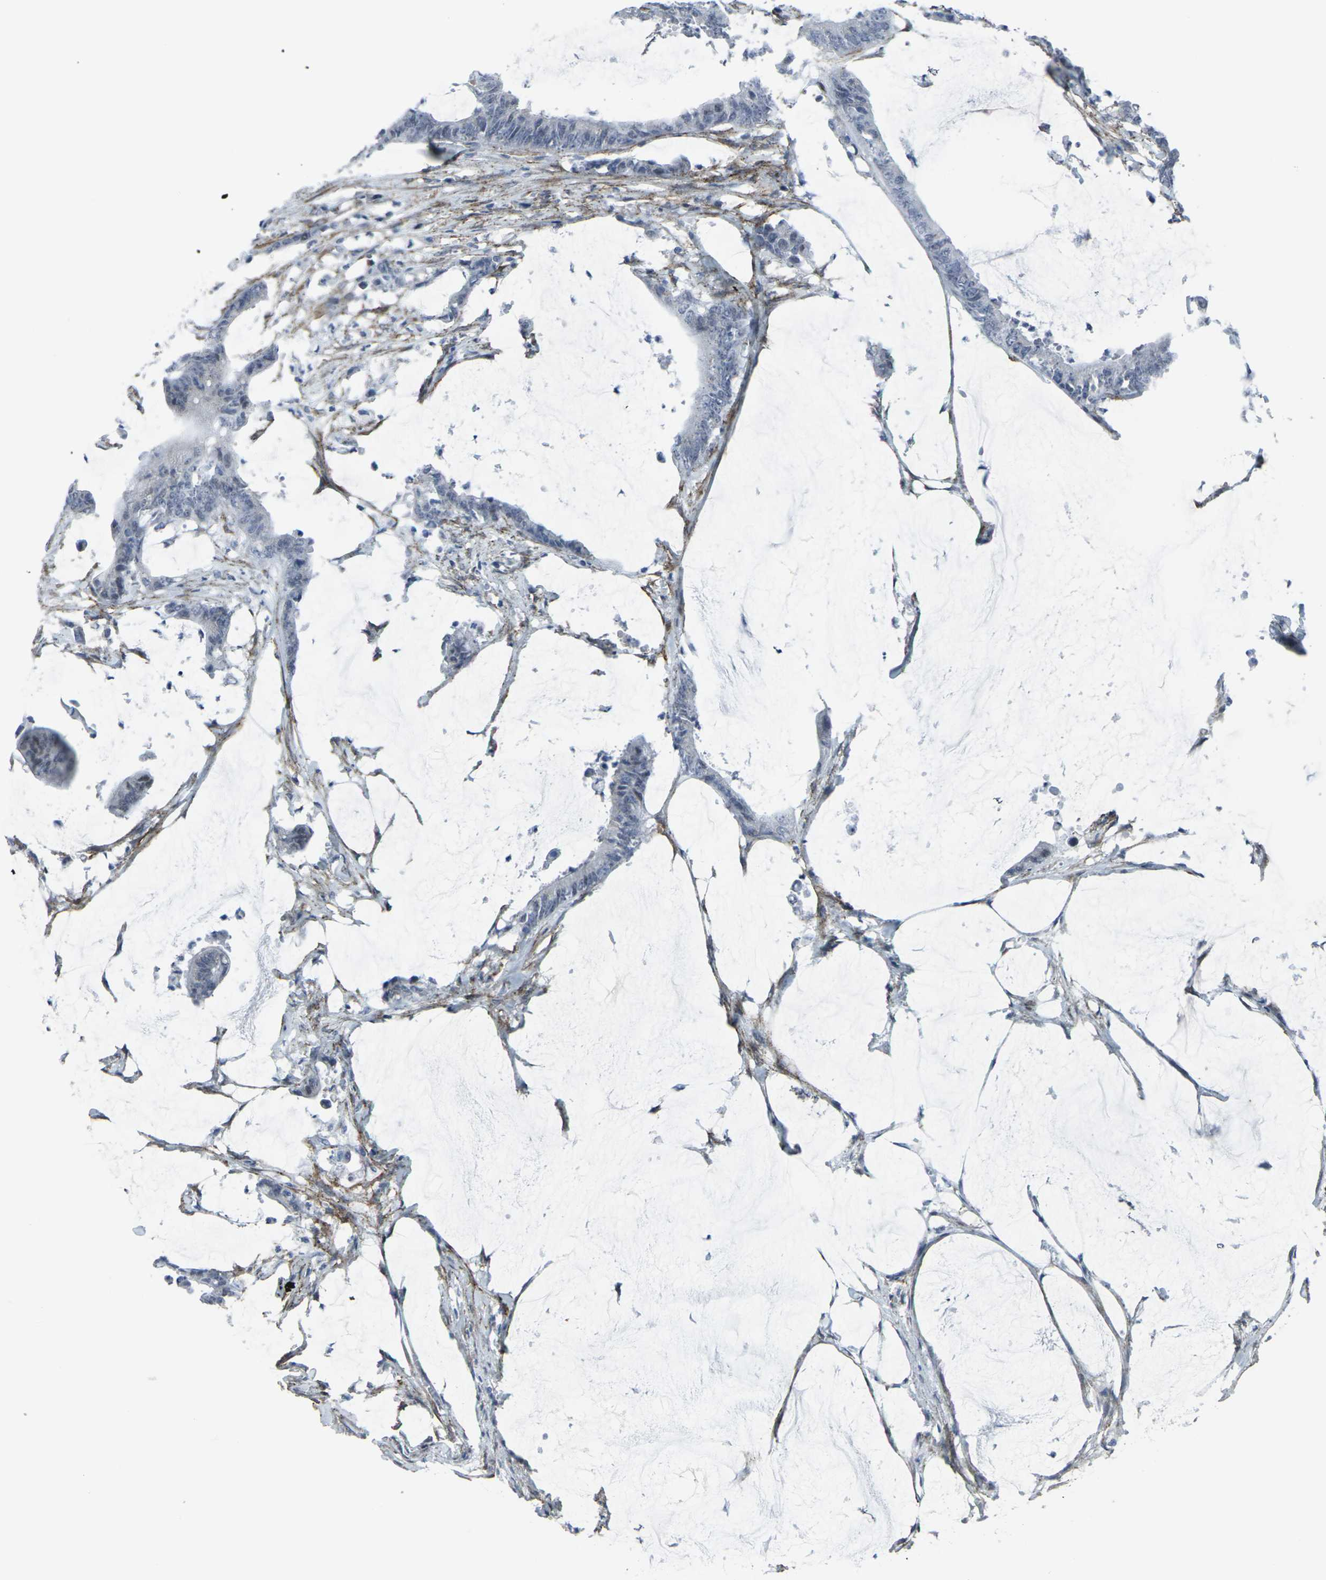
{"staining": {"intensity": "negative", "quantity": "none", "location": "none"}, "tissue": "colorectal cancer", "cell_type": "Tumor cells", "image_type": "cancer", "snomed": [{"axis": "morphology", "description": "Adenocarcinoma, NOS"}, {"axis": "topography", "description": "Rectum"}], "caption": "High magnification brightfield microscopy of colorectal adenocarcinoma stained with DAB (3,3'-diaminobenzidine) (brown) and counterstained with hematoxylin (blue): tumor cells show no significant staining.", "gene": "CDH11", "patient": {"sex": "female", "age": 66}}